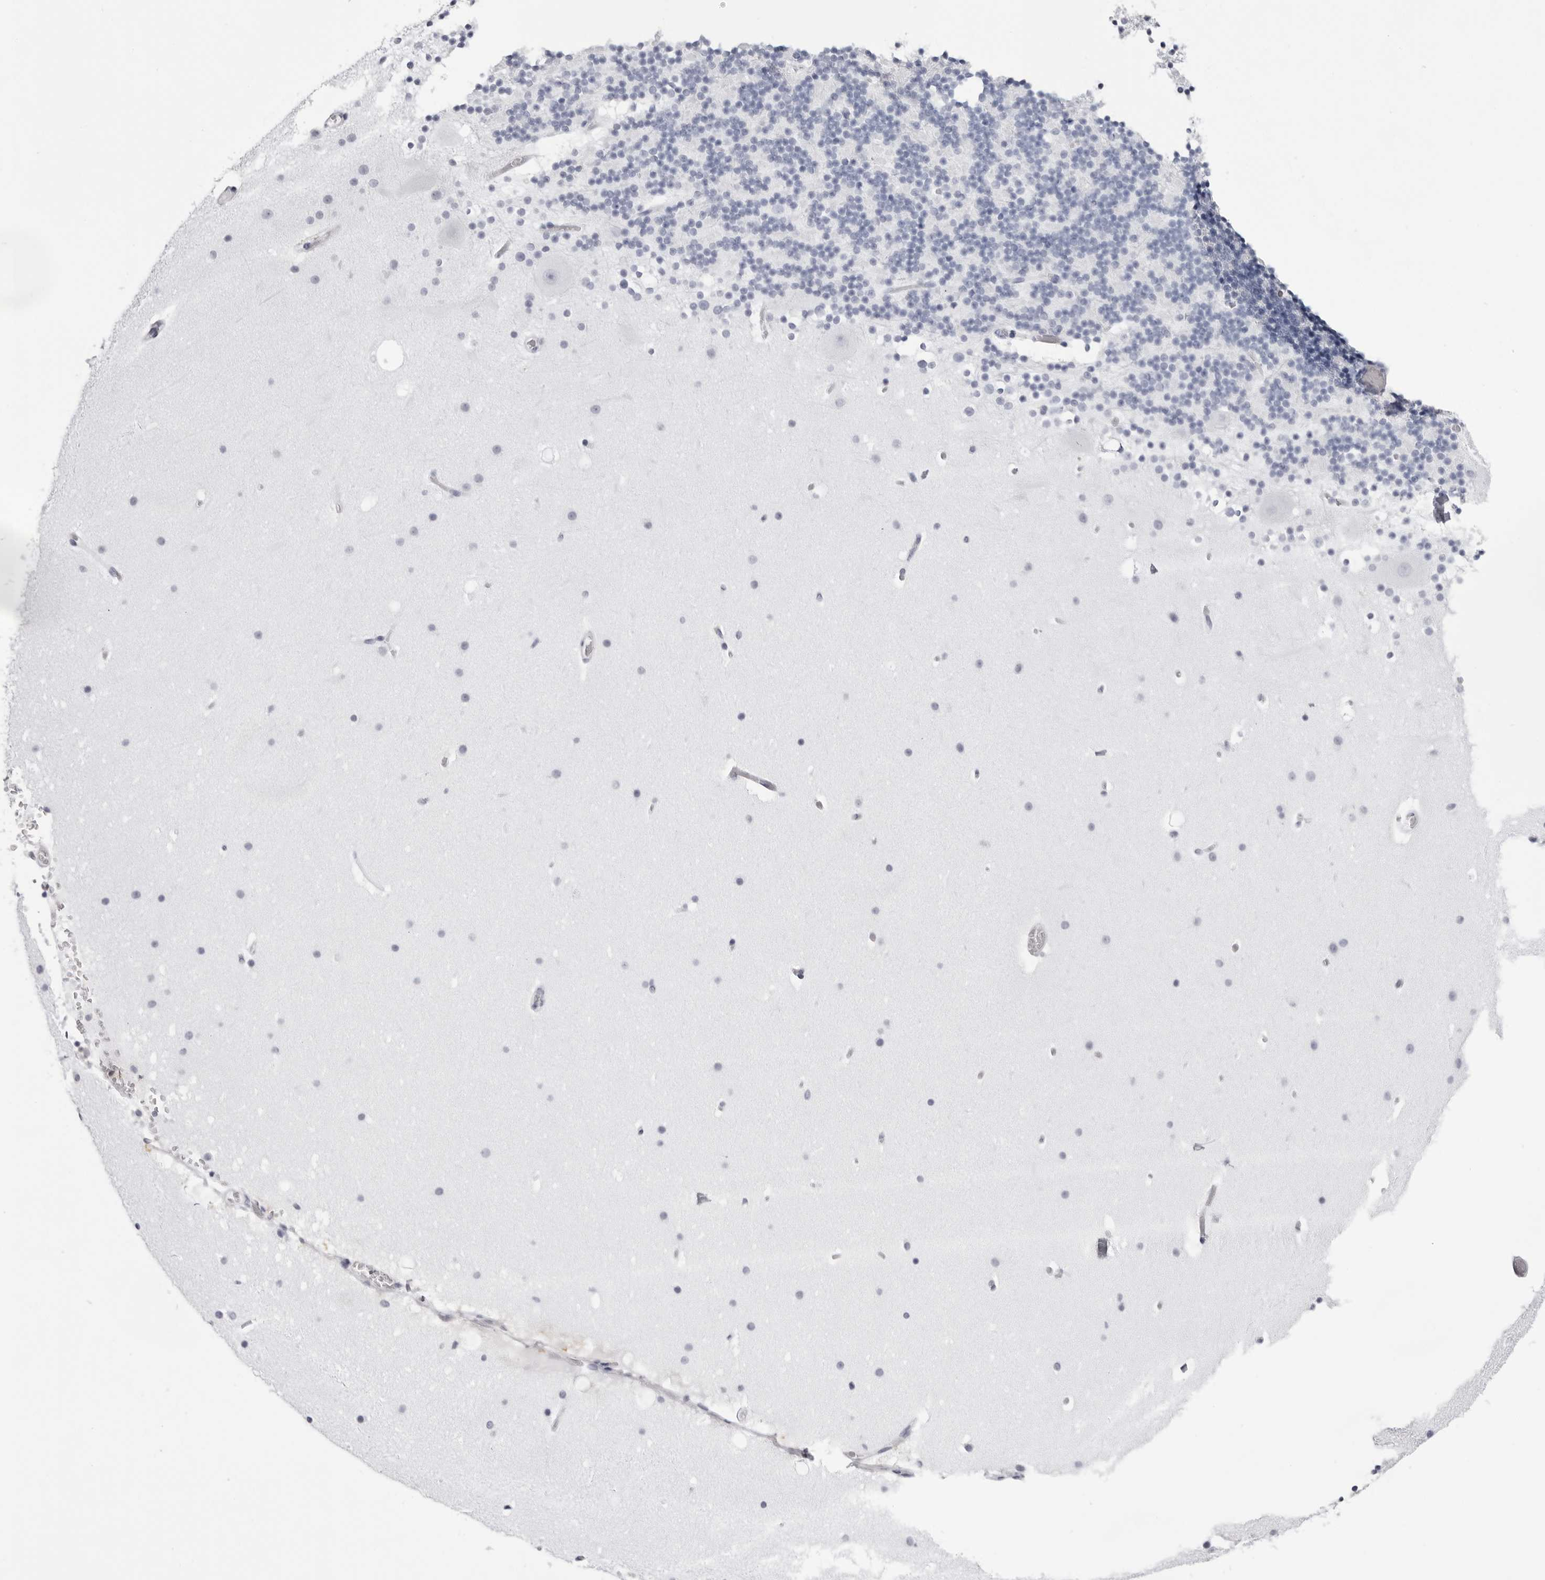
{"staining": {"intensity": "negative", "quantity": "none", "location": "none"}, "tissue": "cerebellum", "cell_type": "Cells in granular layer", "image_type": "normal", "snomed": [{"axis": "morphology", "description": "Normal tissue, NOS"}, {"axis": "topography", "description": "Cerebellum"}], "caption": "The micrograph demonstrates no staining of cells in granular layer in unremarkable cerebellum.", "gene": "TMOD4", "patient": {"sex": "male", "age": 57}}